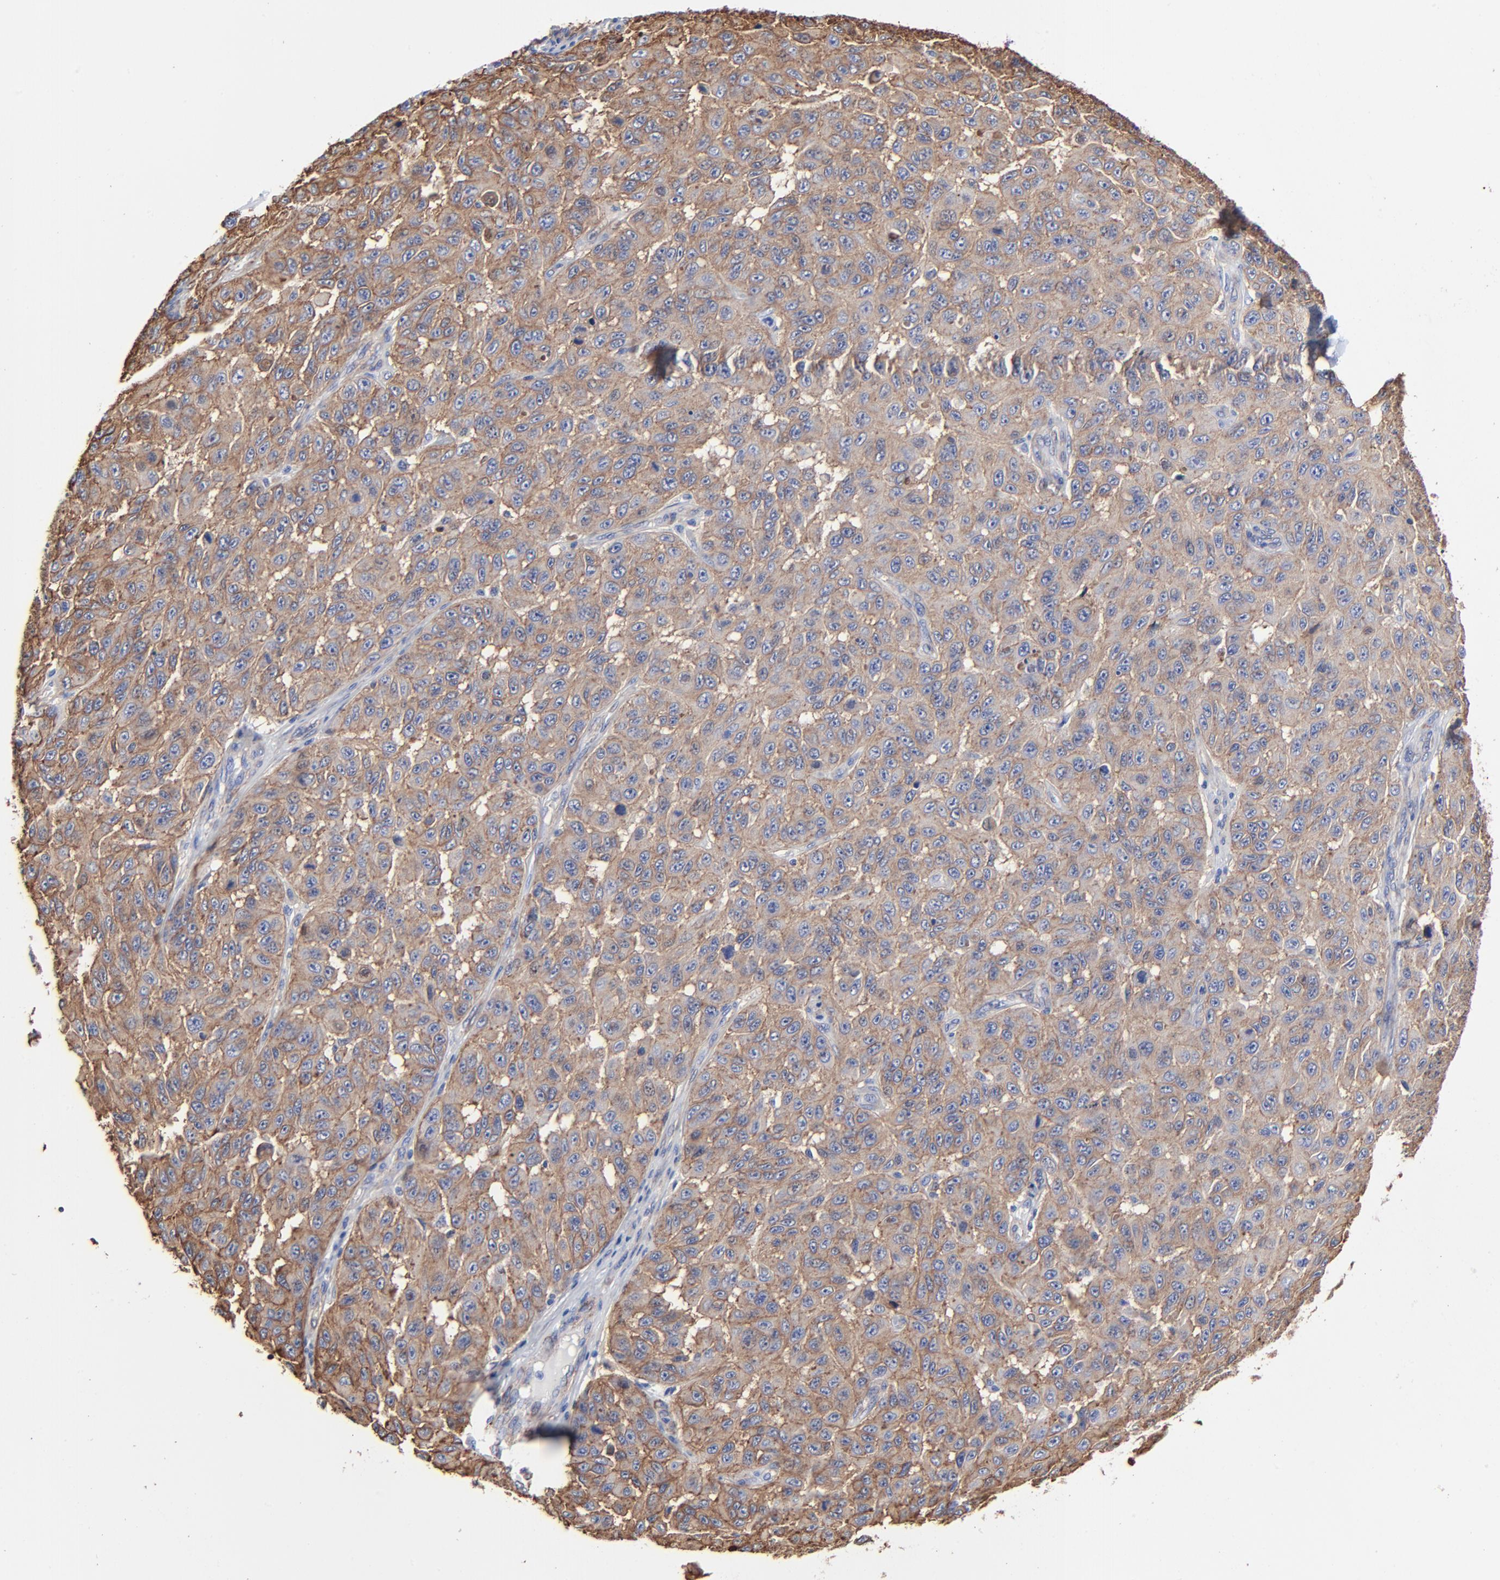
{"staining": {"intensity": "strong", "quantity": ">75%", "location": "cytoplasmic/membranous"}, "tissue": "melanoma", "cell_type": "Tumor cells", "image_type": "cancer", "snomed": [{"axis": "morphology", "description": "Malignant melanoma, NOS"}, {"axis": "topography", "description": "Skin"}], "caption": "IHC image of neoplastic tissue: malignant melanoma stained using immunohistochemistry (IHC) exhibits high levels of strong protein expression localized specifically in the cytoplasmic/membranous of tumor cells, appearing as a cytoplasmic/membranous brown color.", "gene": "CAV1", "patient": {"sex": "male", "age": 30}}